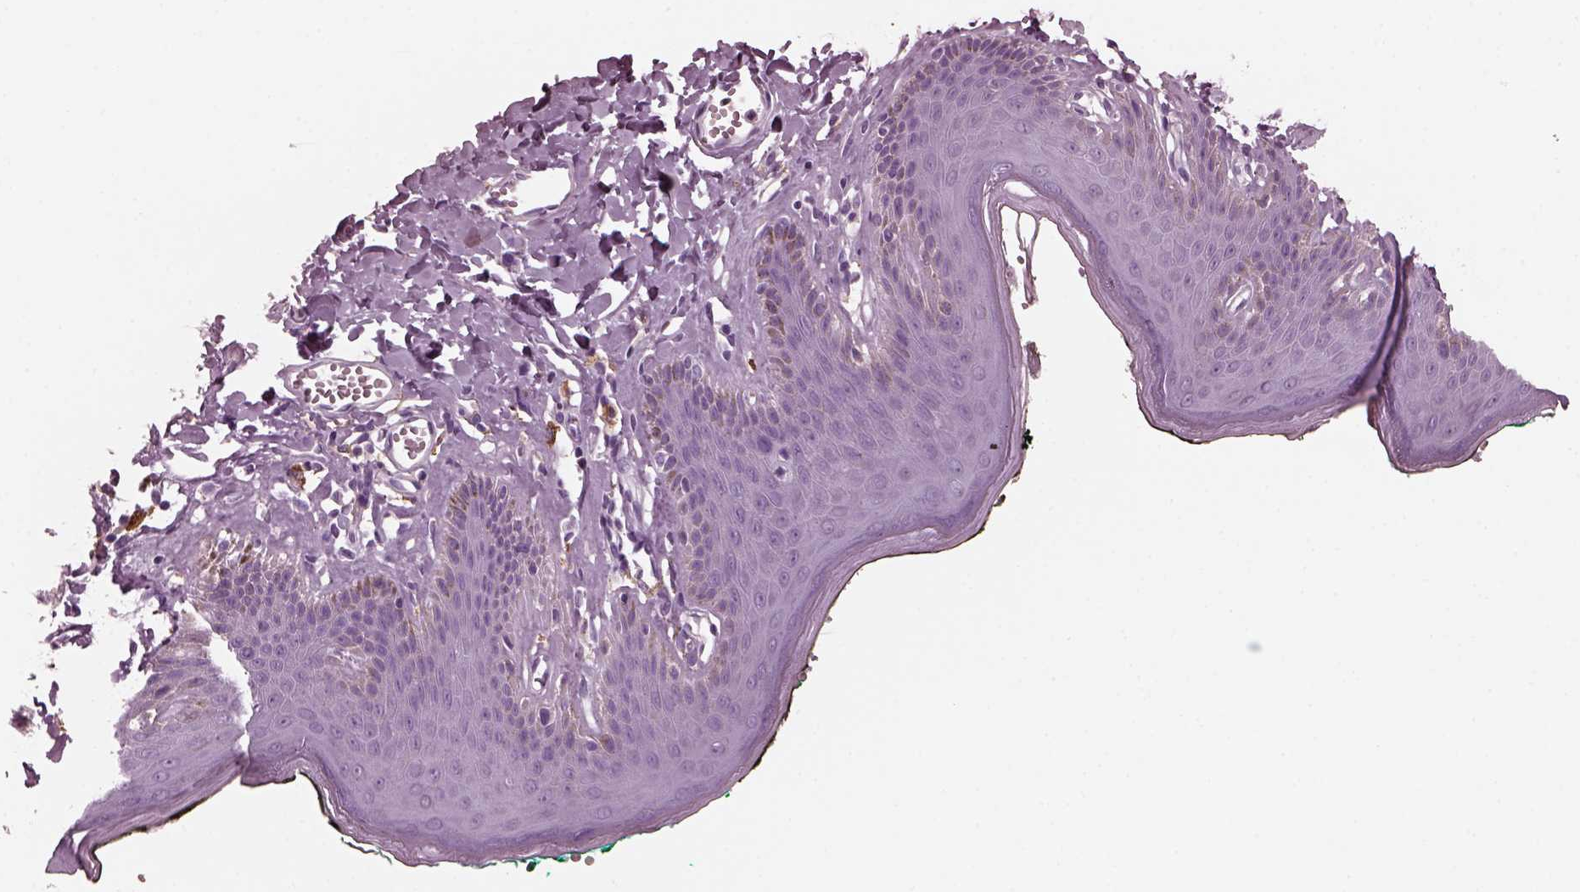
{"staining": {"intensity": "negative", "quantity": "none", "location": "none"}, "tissue": "skin", "cell_type": "Epidermal cells", "image_type": "normal", "snomed": [{"axis": "morphology", "description": "Normal tissue, NOS"}, {"axis": "topography", "description": "Vulva"}, {"axis": "topography", "description": "Peripheral nerve tissue"}], "caption": "Epidermal cells show no significant expression in benign skin. Nuclei are stained in blue.", "gene": "CGA", "patient": {"sex": "female", "age": 66}}